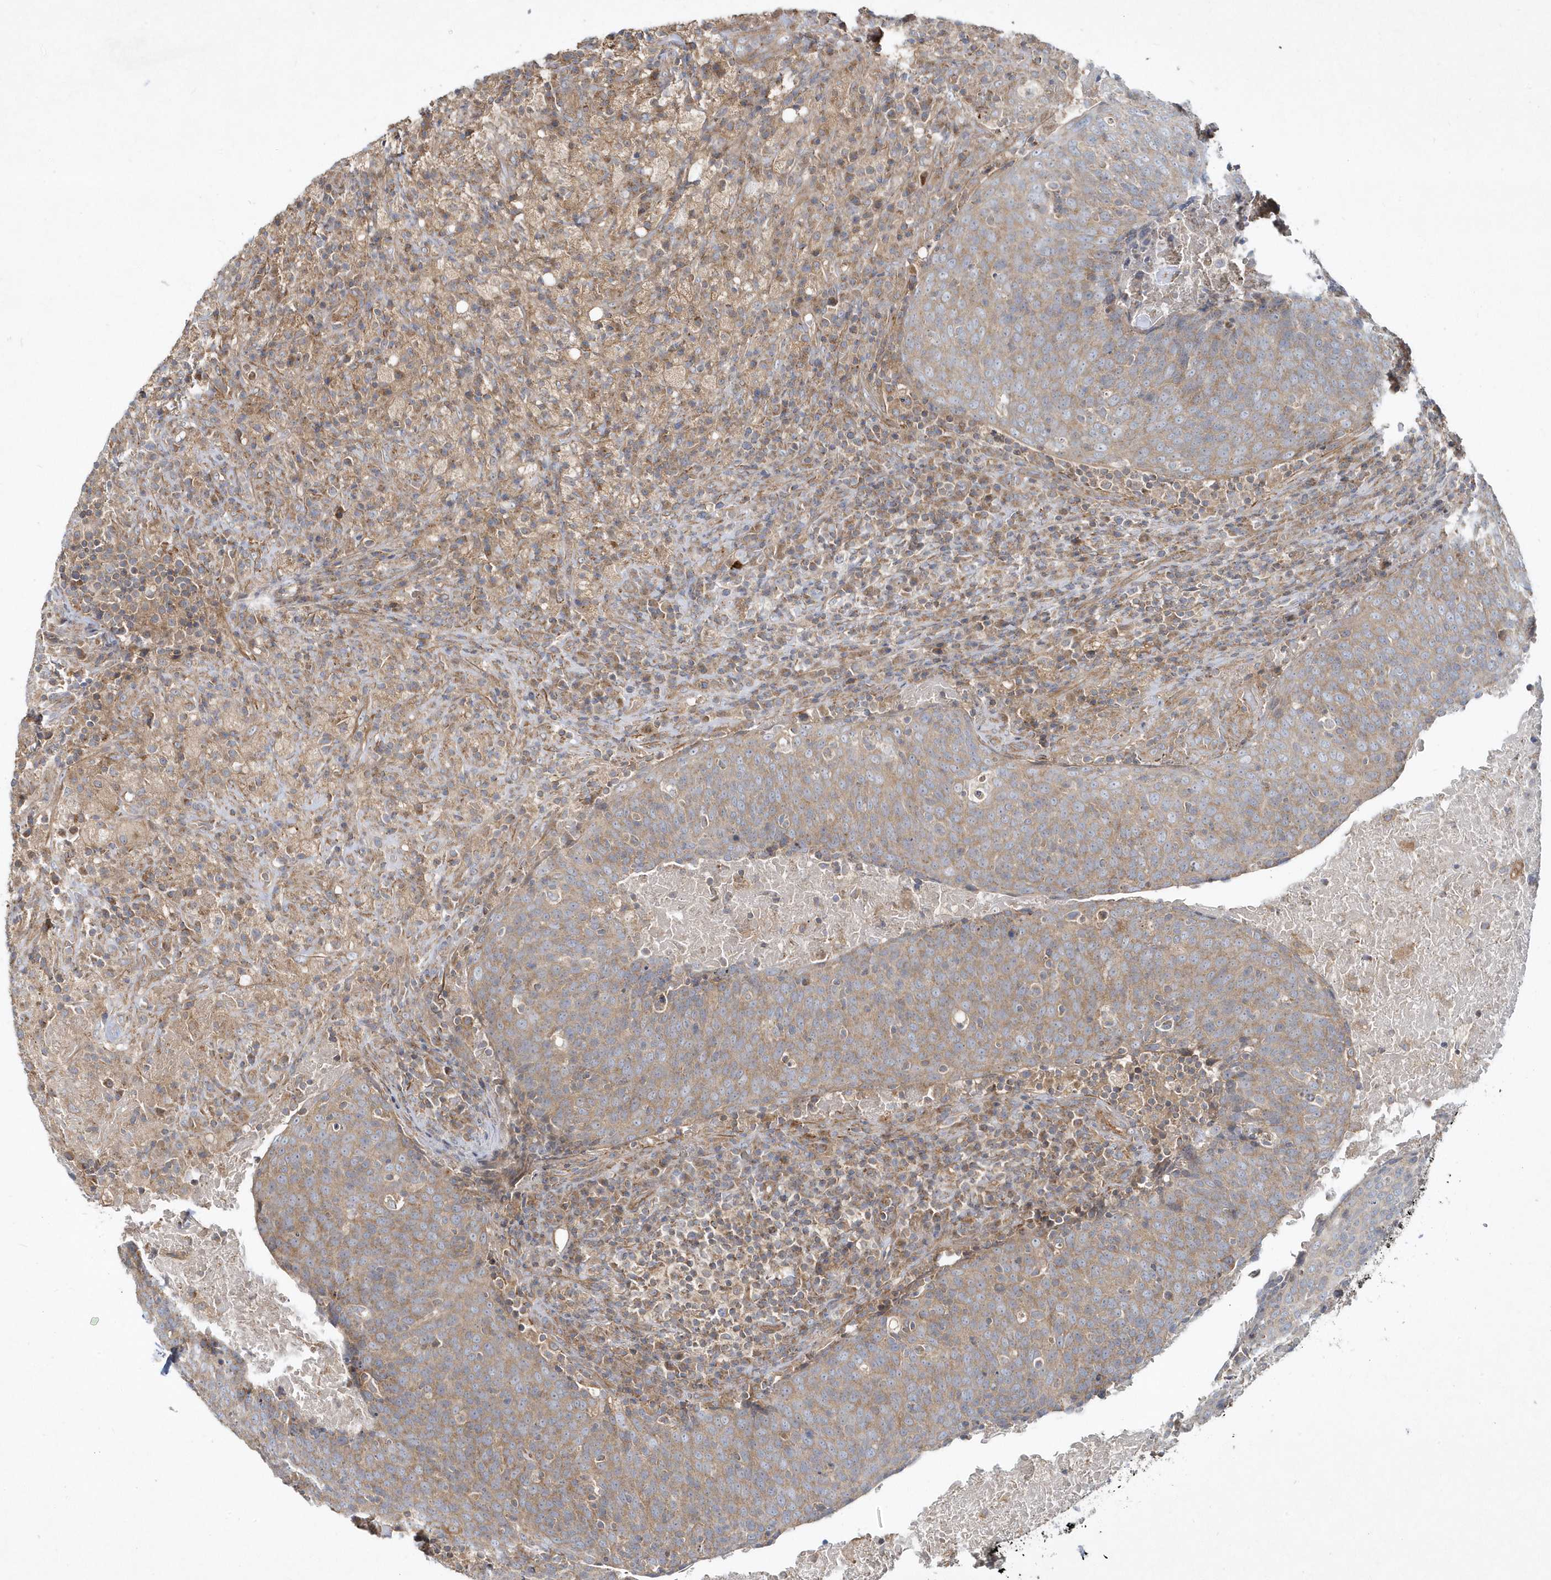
{"staining": {"intensity": "moderate", "quantity": "25%-75%", "location": "cytoplasmic/membranous"}, "tissue": "head and neck cancer", "cell_type": "Tumor cells", "image_type": "cancer", "snomed": [{"axis": "morphology", "description": "Squamous cell carcinoma, NOS"}, {"axis": "morphology", "description": "Squamous cell carcinoma, metastatic, NOS"}, {"axis": "topography", "description": "Lymph node"}, {"axis": "topography", "description": "Head-Neck"}], "caption": "This is a micrograph of immunohistochemistry staining of metastatic squamous cell carcinoma (head and neck), which shows moderate expression in the cytoplasmic/membranous of tumor cells.", "gene": "LEXM", "patient": {"sex": "male", "age": 62}}